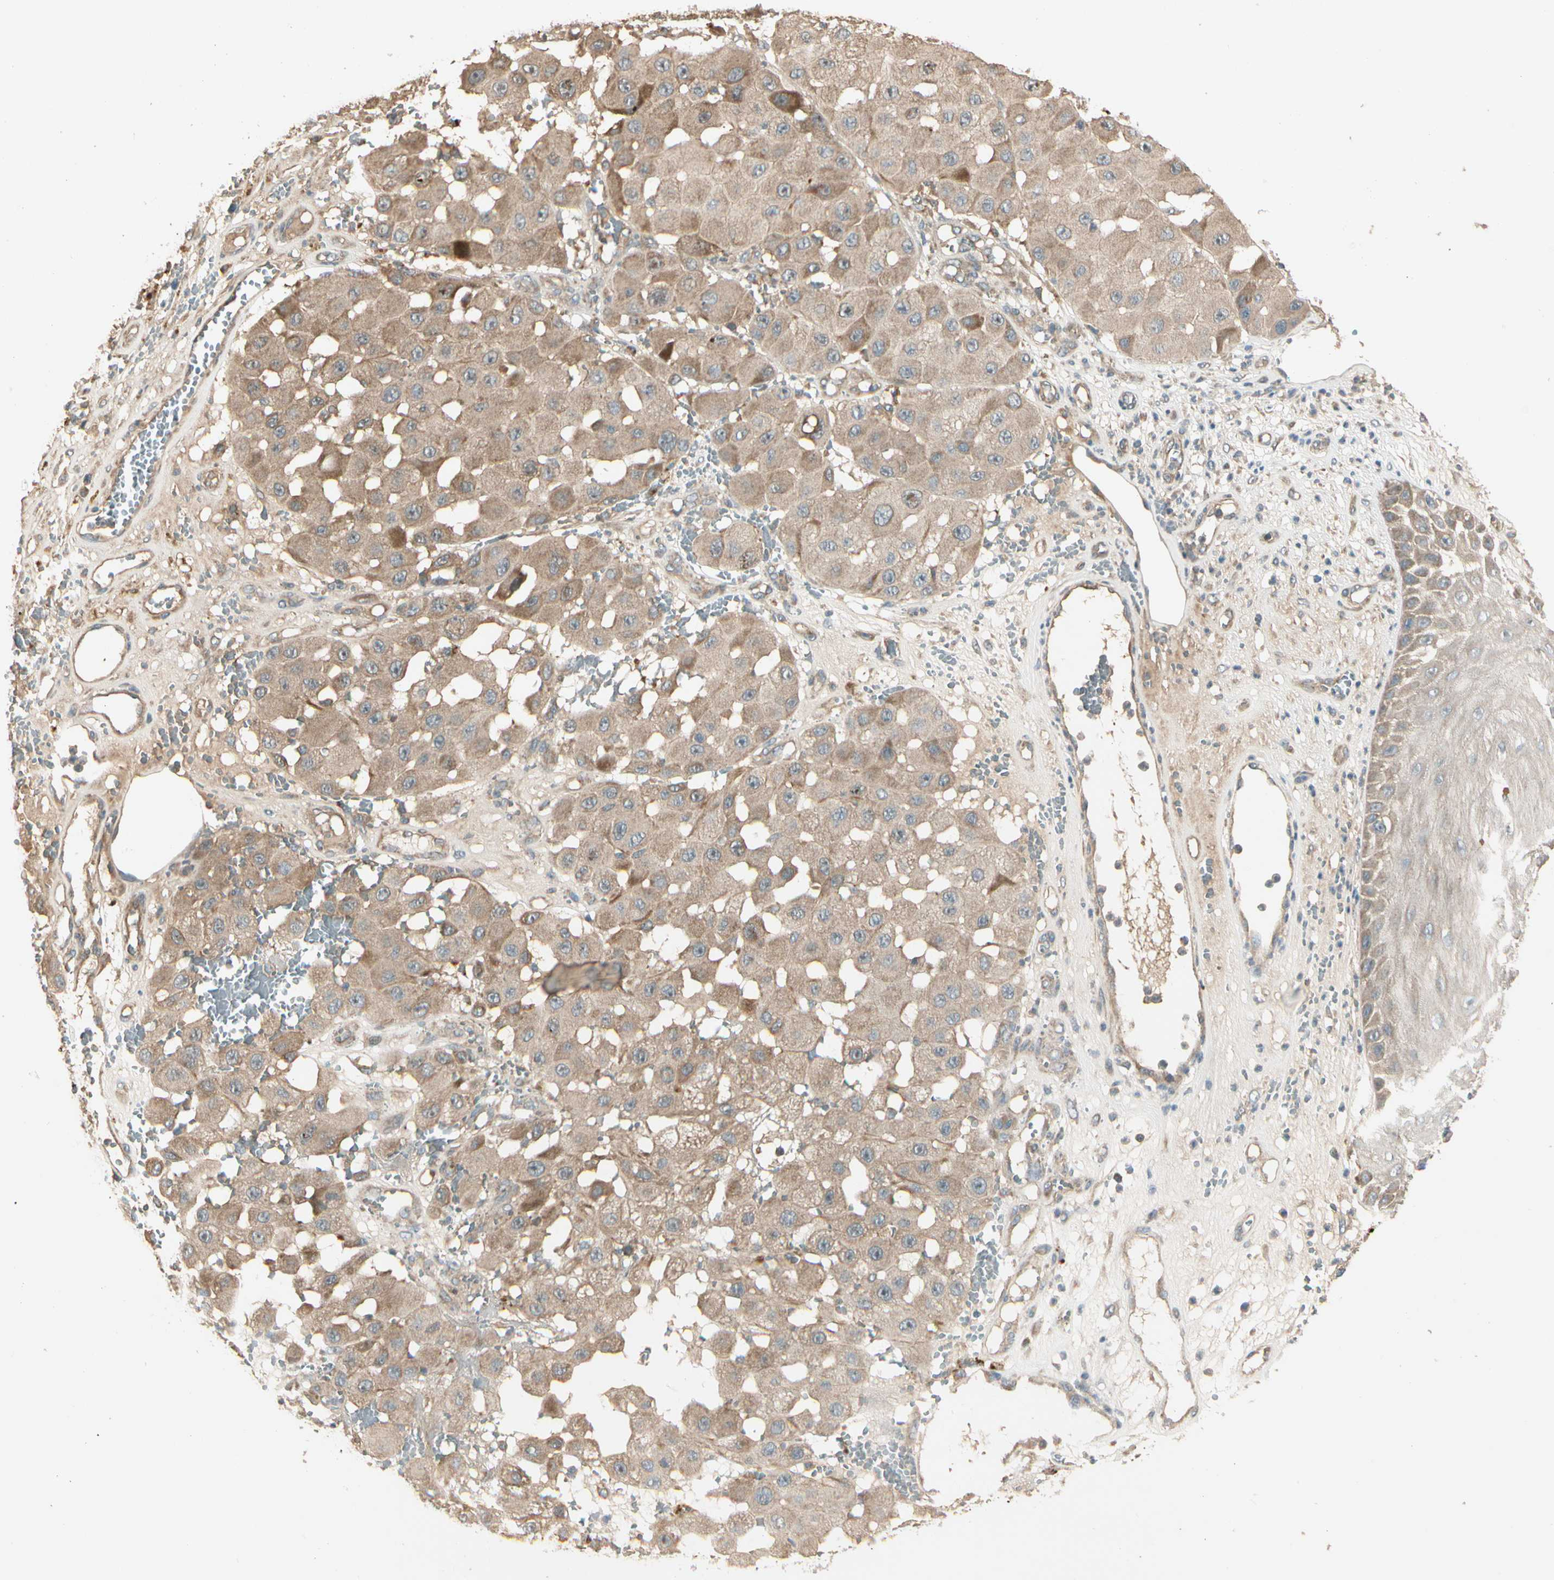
{"staining": {"intensity": "moderate", "quantity": ">75%", "location": "cytoplasmic/membranous"}, "tissue": "melanoma", "cell_type": "Tumor cells", "image_type": "cancer", "snomed": [{"axis": "morphology", "description": "Malignant melanoma, NOS"}, {"axis": "topography", "description": "Skin"}], "caption": "Immunohistochemical staining of human melanoma exhibits medium levels of moderate cytoplasmic/membranous positivity in approximately >75% of tumor cells. Immunohistochemistry stains the protein of interest in brown and the nuclei are stained blue.", "gene": "ACVR1", "patient": {"sex": "female", "age": 81}}